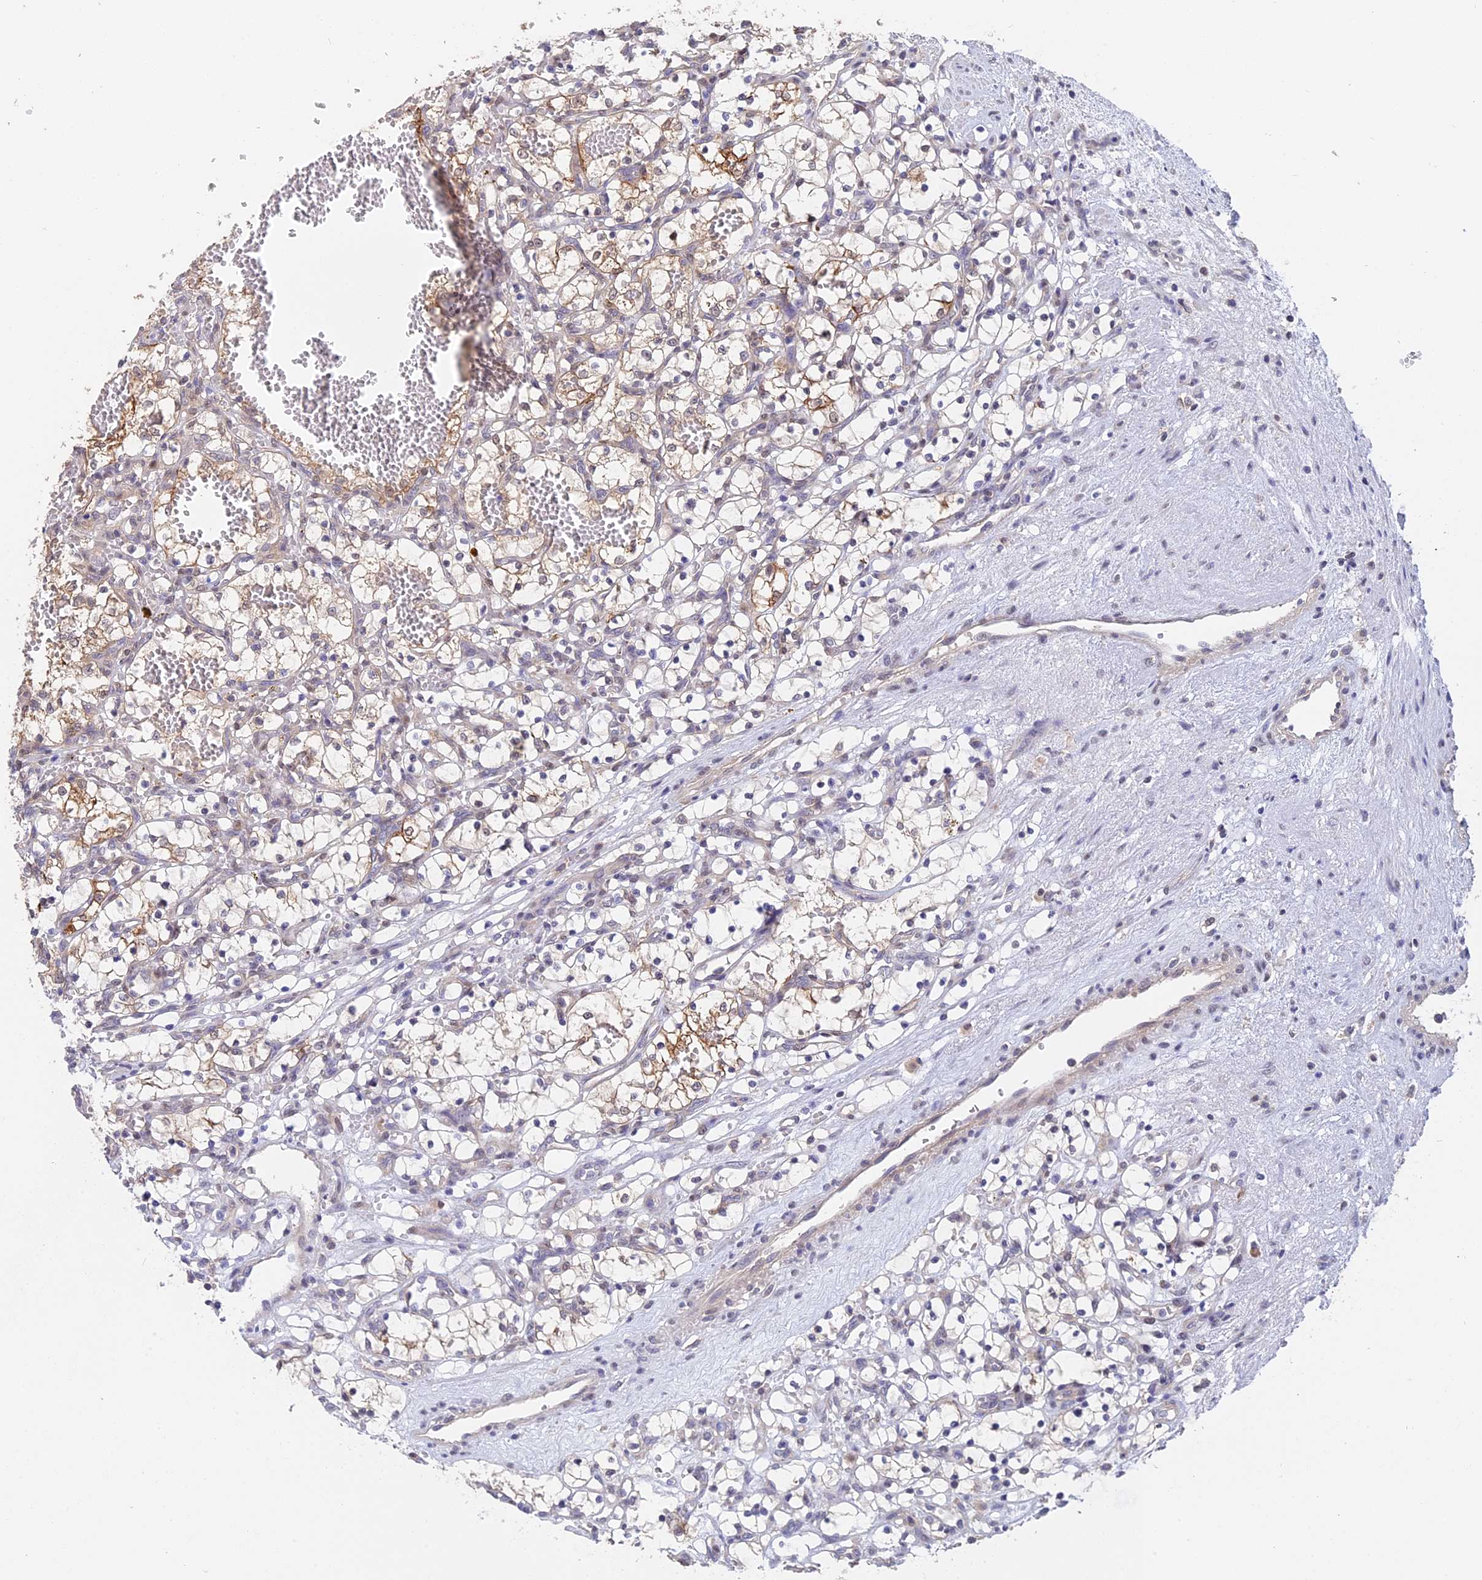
{"staining": {"intensity": "moderate", "quantity": "<25%", "location": "cytoplasmic/membranous"}, "tissue": "renal cancer", "cell_type": "Tumor cells", "image_type": "cancer", "snomed": [{"axis": "morphology", "description": "Adenocarcinoma, NOS"}, {"axis": "topography", "description": "Kidney"}], "caption": "Protein expression by IHC displays moderate cytoplasmic/membranous expression in approximately <25% of tumor cells in adenocarcinoma (renal). The staining was performed using DAB to visualize the protein expression in brown, while the nuclei were stained in blue with hematoxylin (Magnification: 20x).", "gene": "STUB1", "patient": {"sex": "female", "age": 69}}